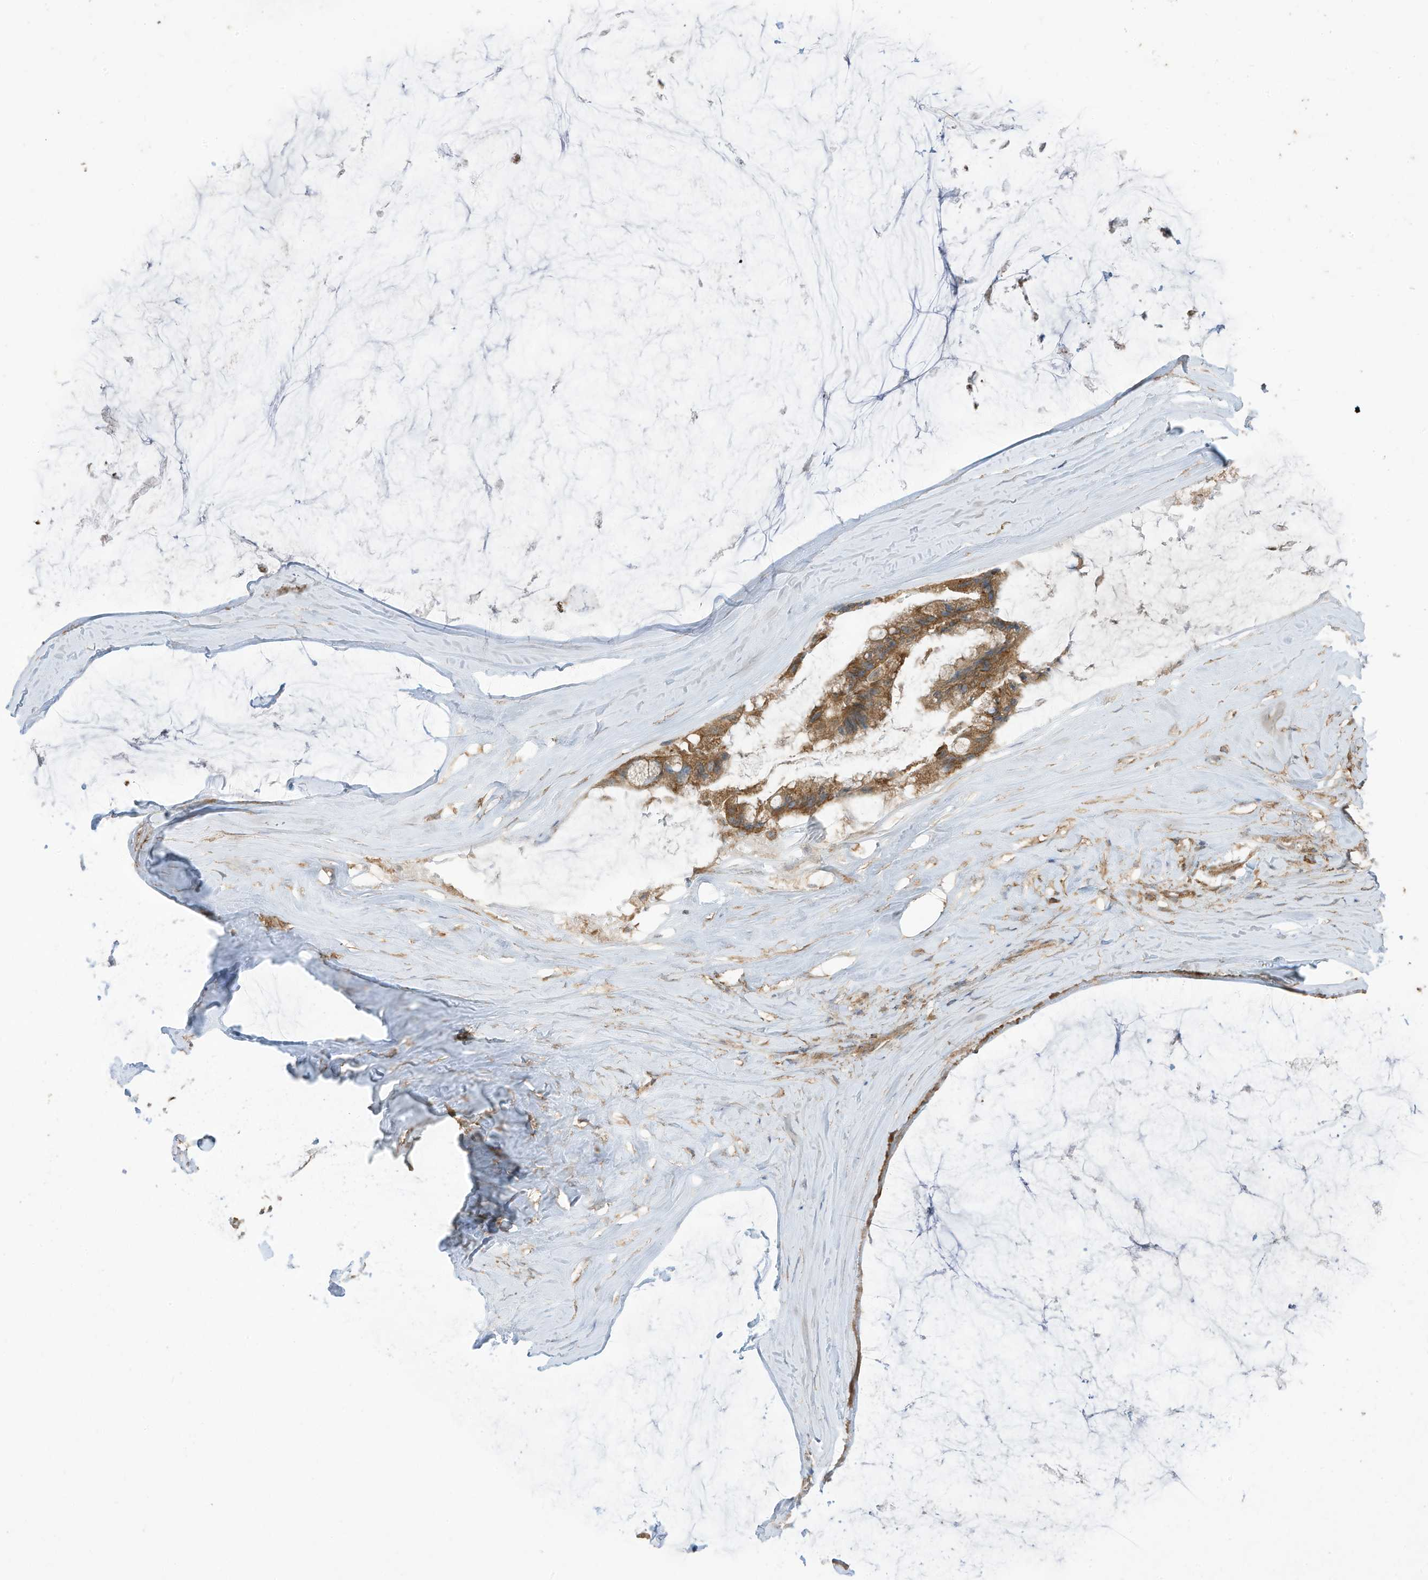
{"staining": {"intensity": "moderate", "quantity": ">75%", "location": "cytoplasmic/membranous"}, "tissue": "ovarian cancer", "cell_type": "Tumor cells", "image_type": "cancer", "snomed": [{"axis": "morphology", "description": "Cystadenocarcinoma, mucinous, NOS"}, {"axis": "topography", "description": "Ovary"}], "caption": "Immunohistochemistry micrograph of human mucinous cystadenocarcinoma (ovarian) stained for a protein (brown), which reveals medium levels of moderate cytoplasmic/membranous staining in about >75% of tumor cells.", "gene": "CGAS", "patient": {"sex": "female", "age": 39}}